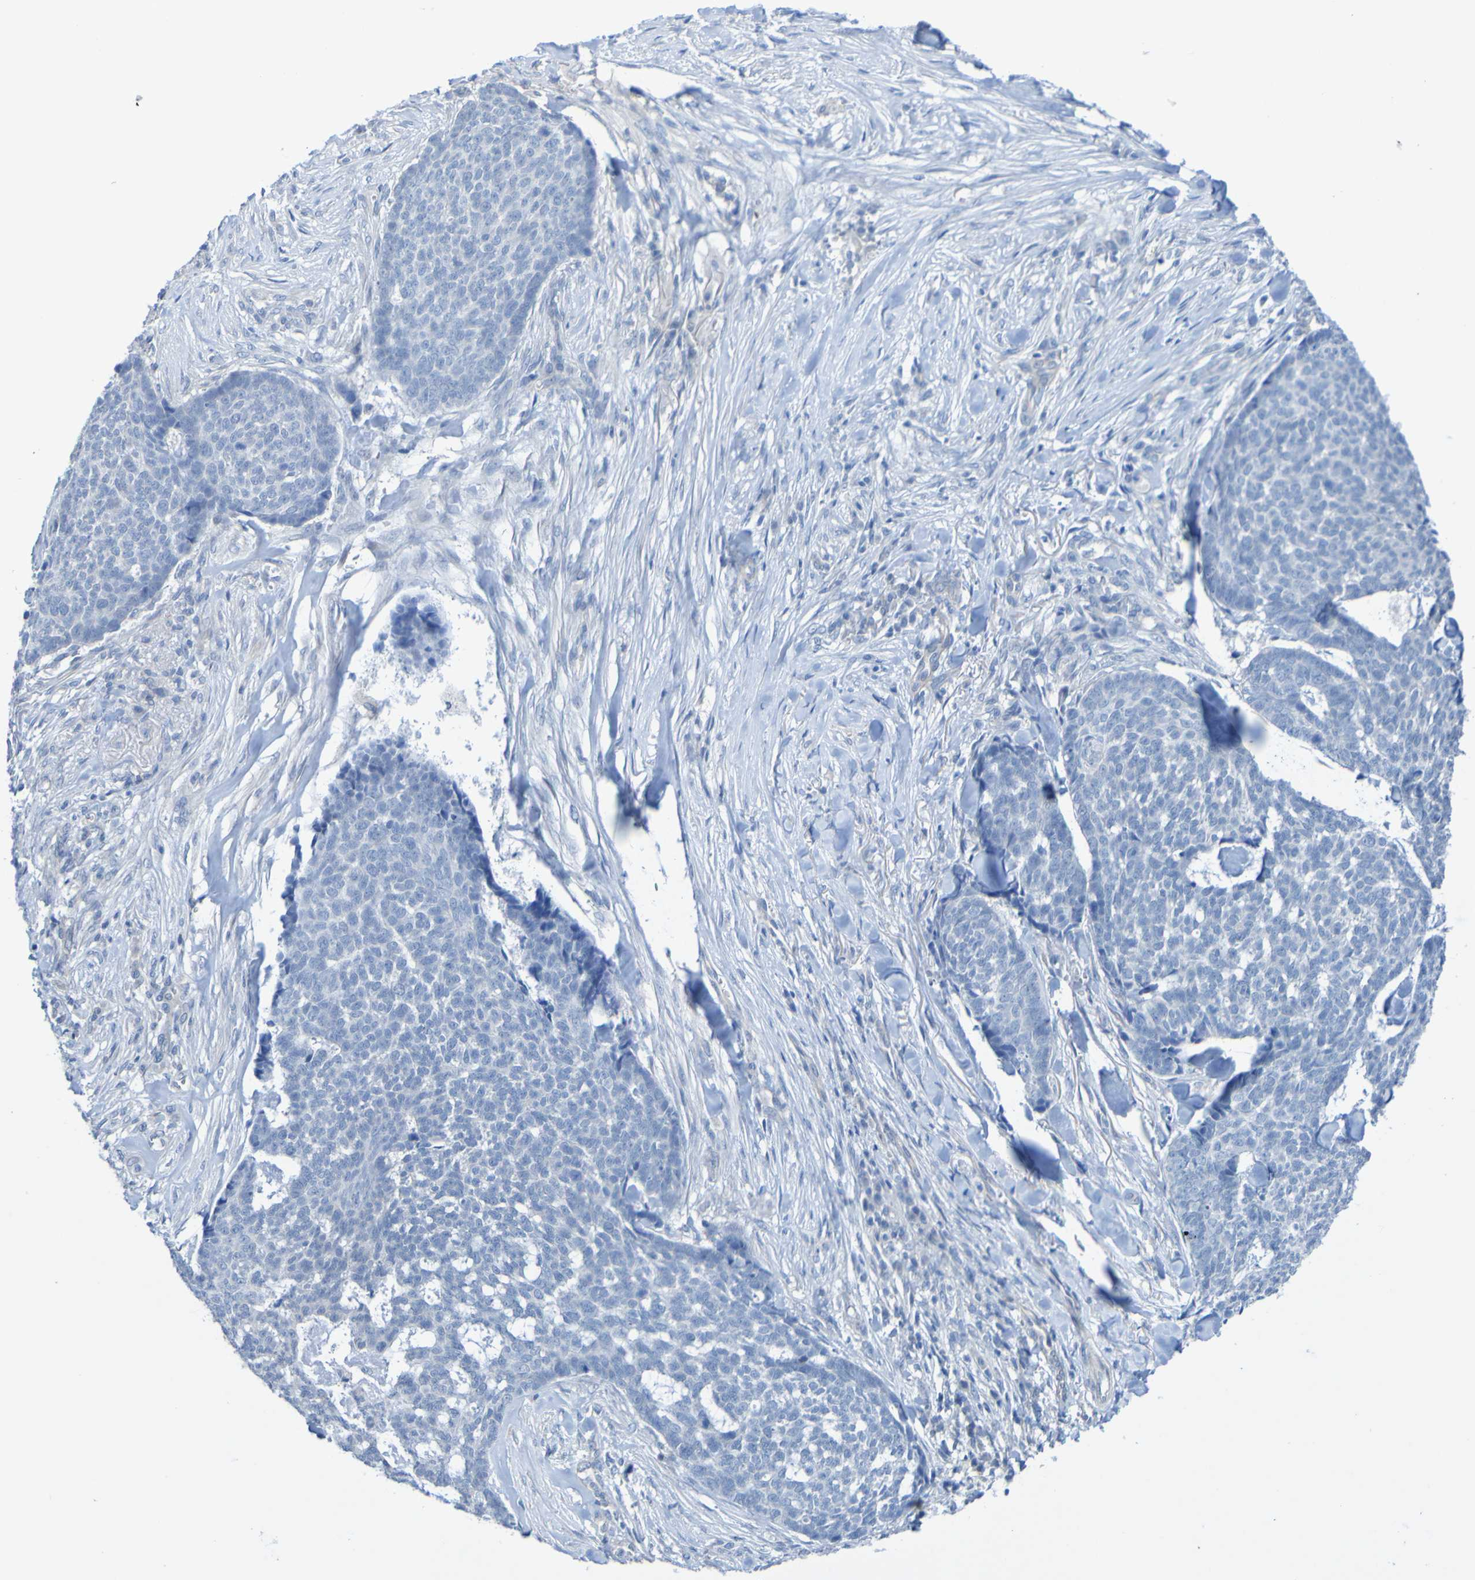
{"staining": {"intensity": "negative", "quantity": "none", "location": "none"}, "tissue": "skin cancer", "cell_type": "Tumor cells", "image_type": "cancer", "snomed": [{"axis": "morphology", "description": "Basal cell carcinoma"}, {"axis": "topography", "description": "Skin"}], "caption": "Micrograph shows no protein expression in tumor cells of skin cancer (basal cell carcinoma) tissue.", "gene": "ACMSD", "patient": {"sex": "male", "age": 84}}